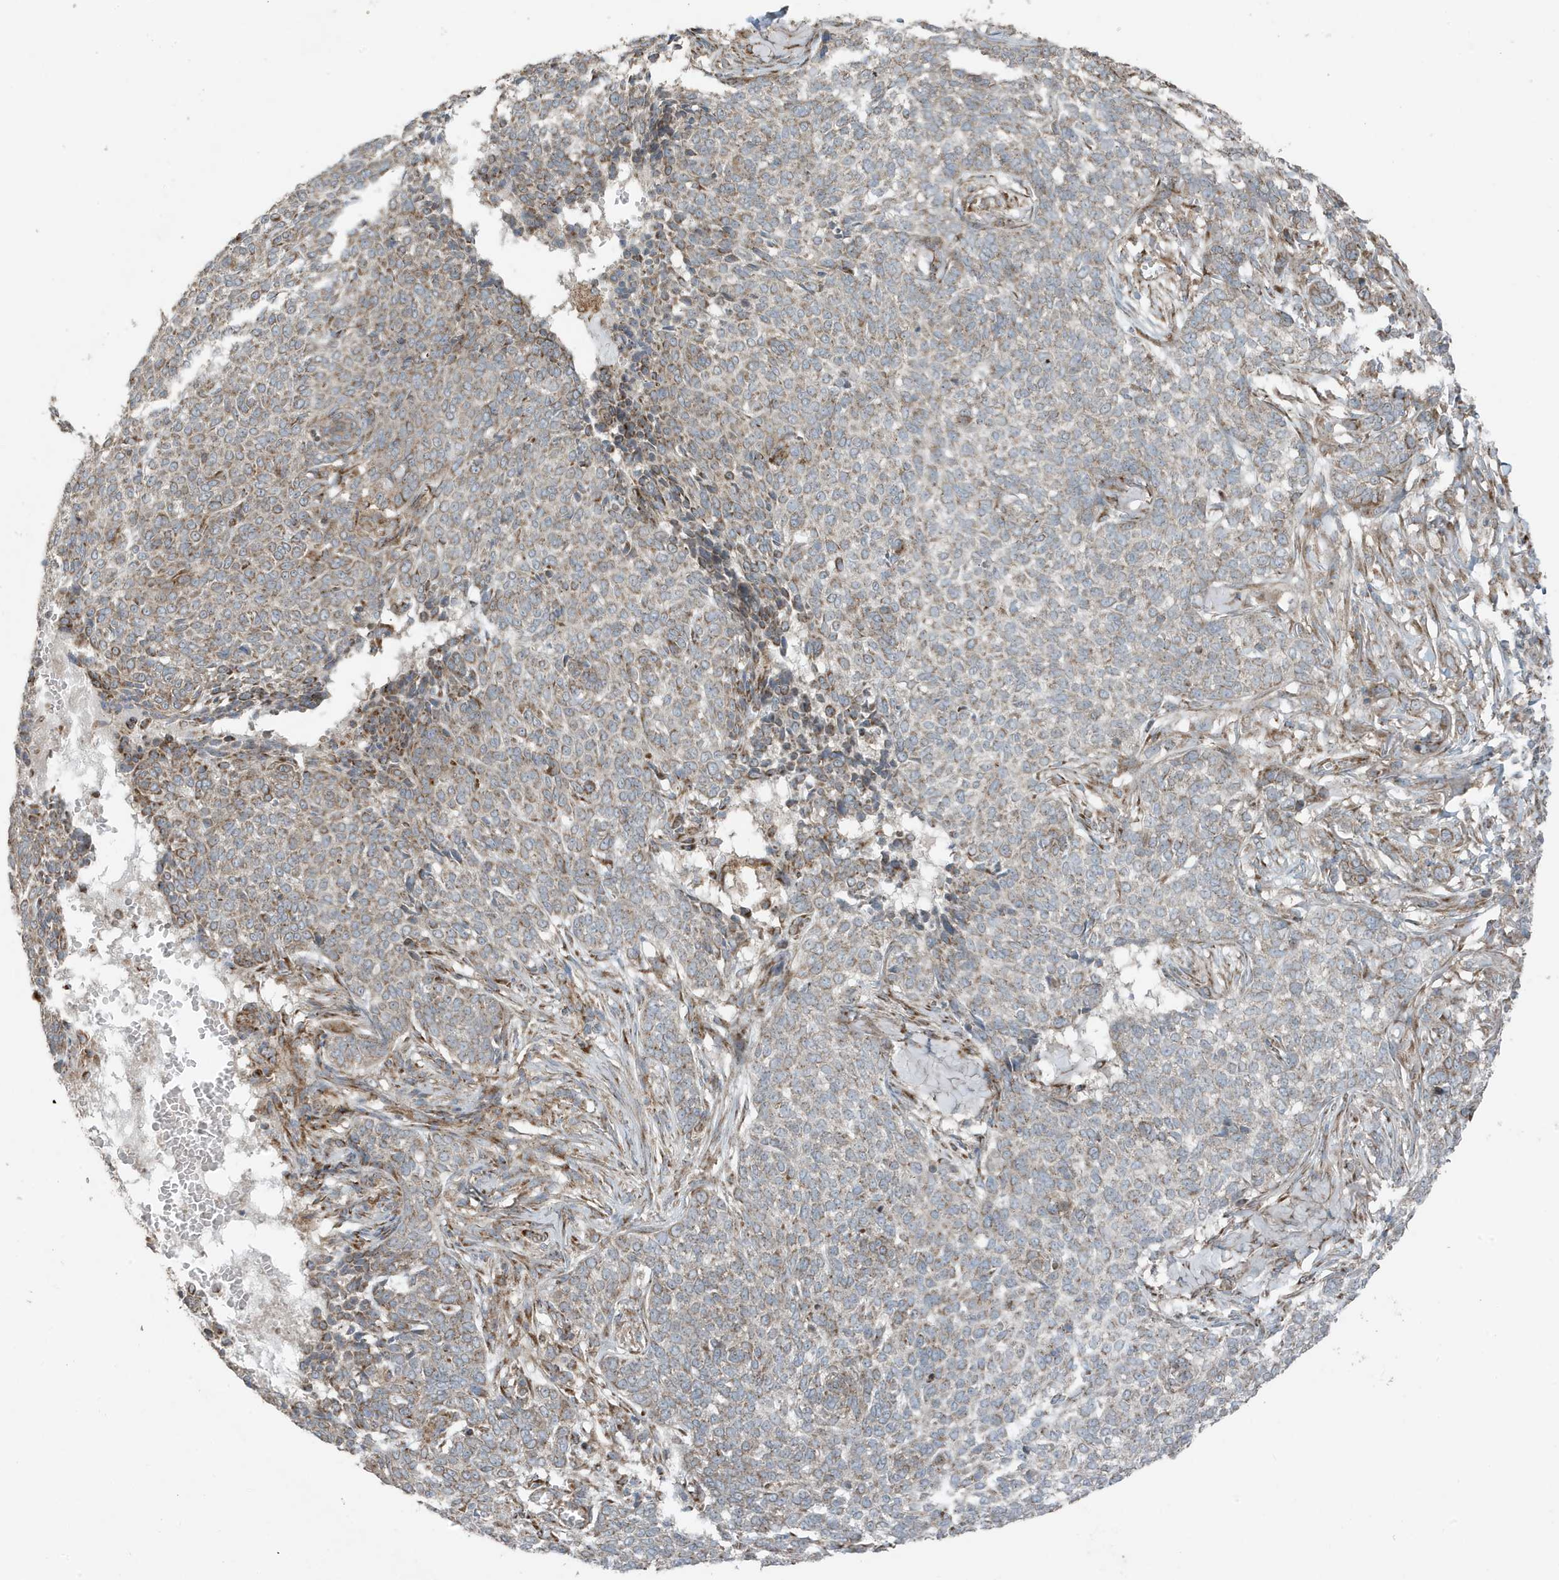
{"staining": {"intensity": "weak", "quantity": "<25%", "location": "cytoplasmic/membranous"}, "tissue": "skin cancer", "cell_type": "Tumor cells", "image_type": "cancer", "snomed": [{"axis": "morphology", "description": "Basal cell carcinoma"}, {"axis": "topography", "description": "Skin"}], "caption": "This is an immunohistochemistry (IHC) histopathology image of human skin cancer. There is no expression in tumor cells.", "gene": "GOLGA4", "patient": {"sex": "male", "age": 85}}